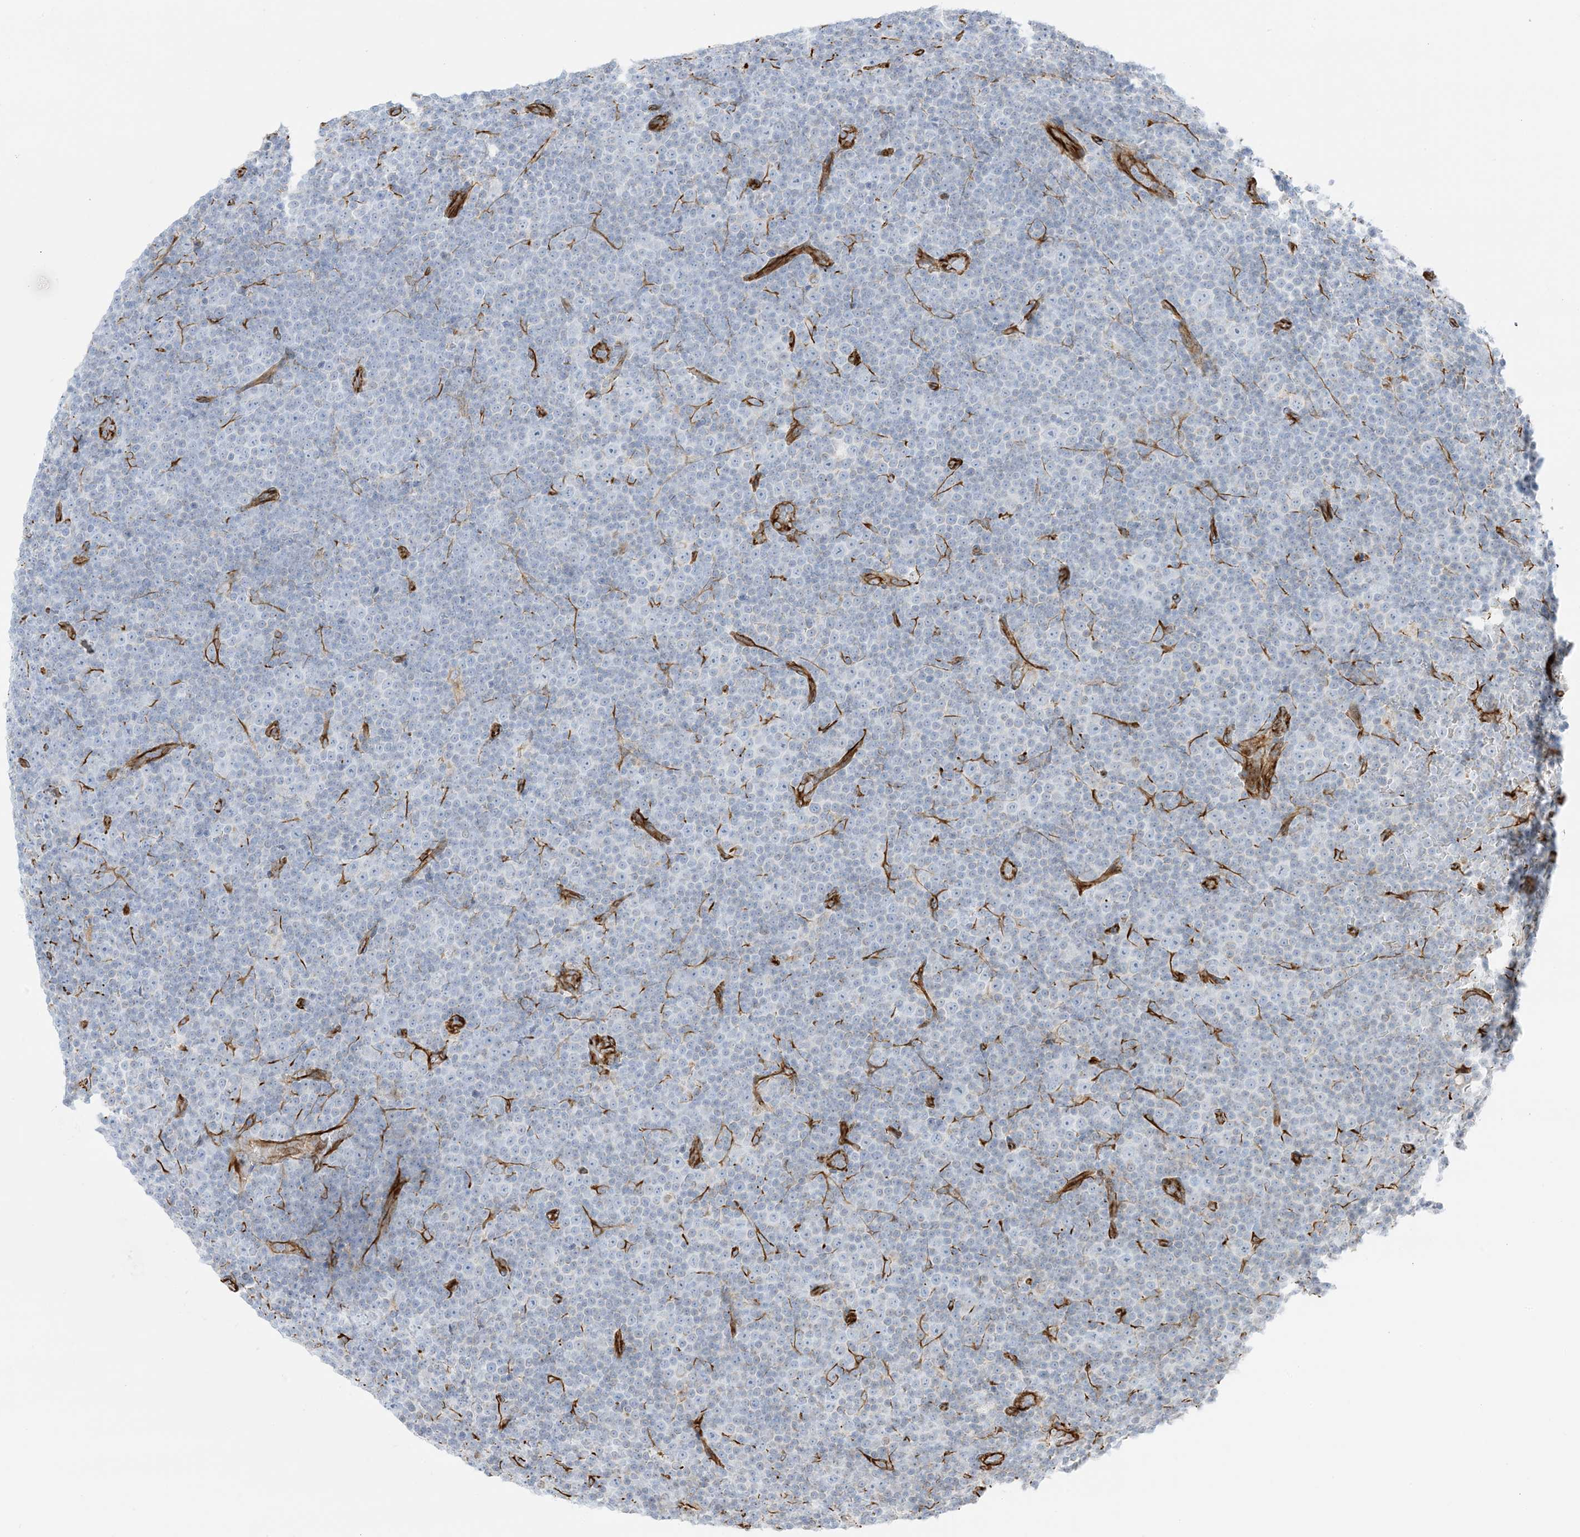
{"staining": {"intensity": "negative", "quantity": "none", "location": "none"}, "tissue": "lymphoma", "cell_type": "Tumor cells", "image_type": "cancer", "snomed": [{"axis": "morphology", "description": "Malignant lymphoma, non-Hodgkin's type, Low grade"}, {"axis": "topography", "description": "Lymph node"}], "caption": "Protein analysis of lymphoma shows no significant staining in tumor cells.", "gene": "PID1", "patient": {"sex": "female", "age": 67}}